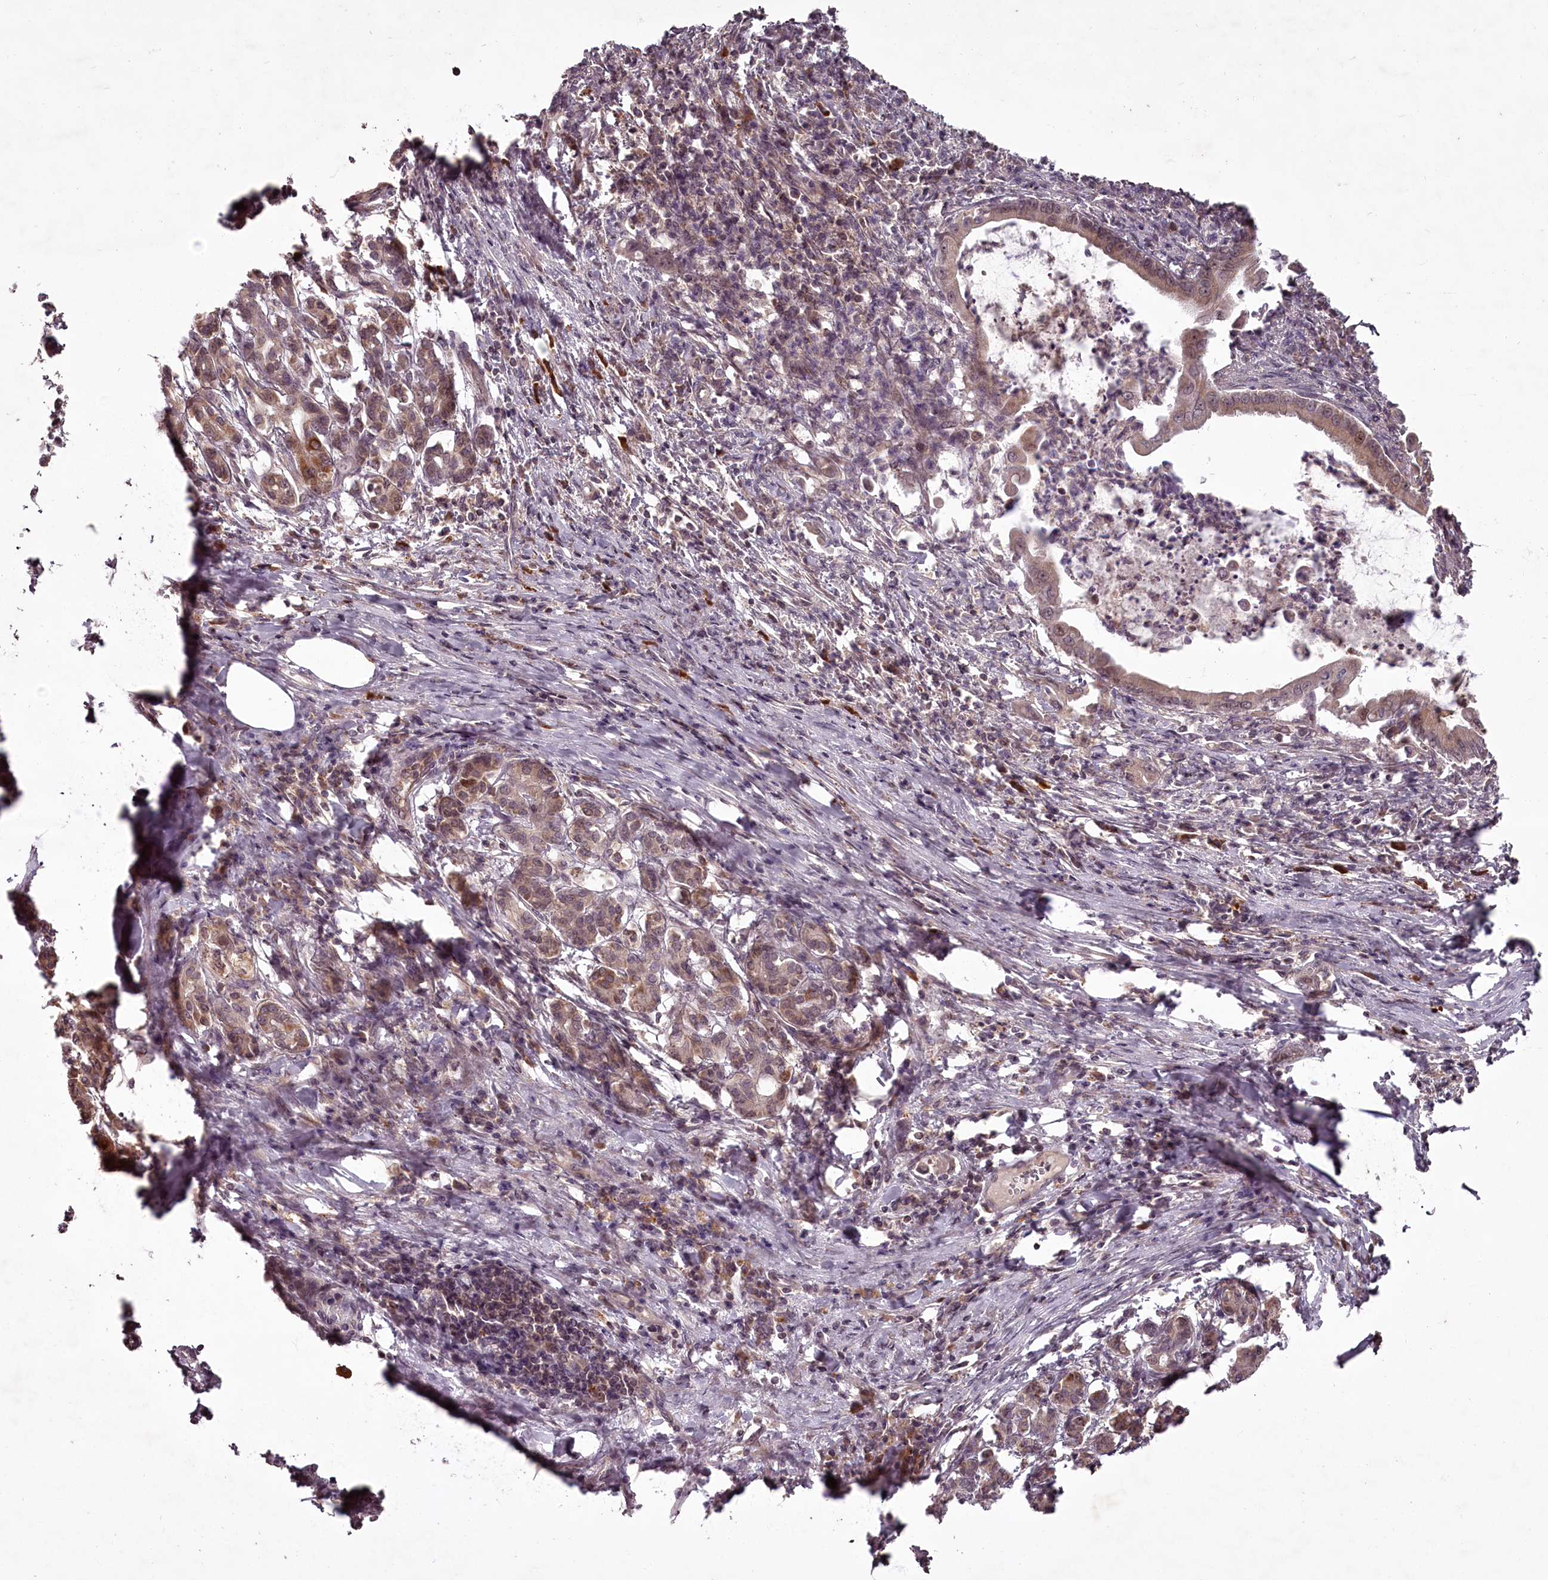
{"staining": {"intensity": "weak", "quantity": ">75%", "location": "cytoplasmic/membranous"}, "tissue": "pancreatic cancer", "cell_type": "Tumor cells", "image_type": "cancer", "snomed": [{"axis": "morphology", "description": "Adenocarcinoma, NOS"}, {"axis": "topography", "description": "Pancreas"}], "caption": "Protein staining demonstrates weak cytoplasmic/membranous expression in approximately >75% of tumor cells in adenocarcinoma (pancreatic).", "gene": "PCBP2", "patient": {"sex": "female", "age": 55}}